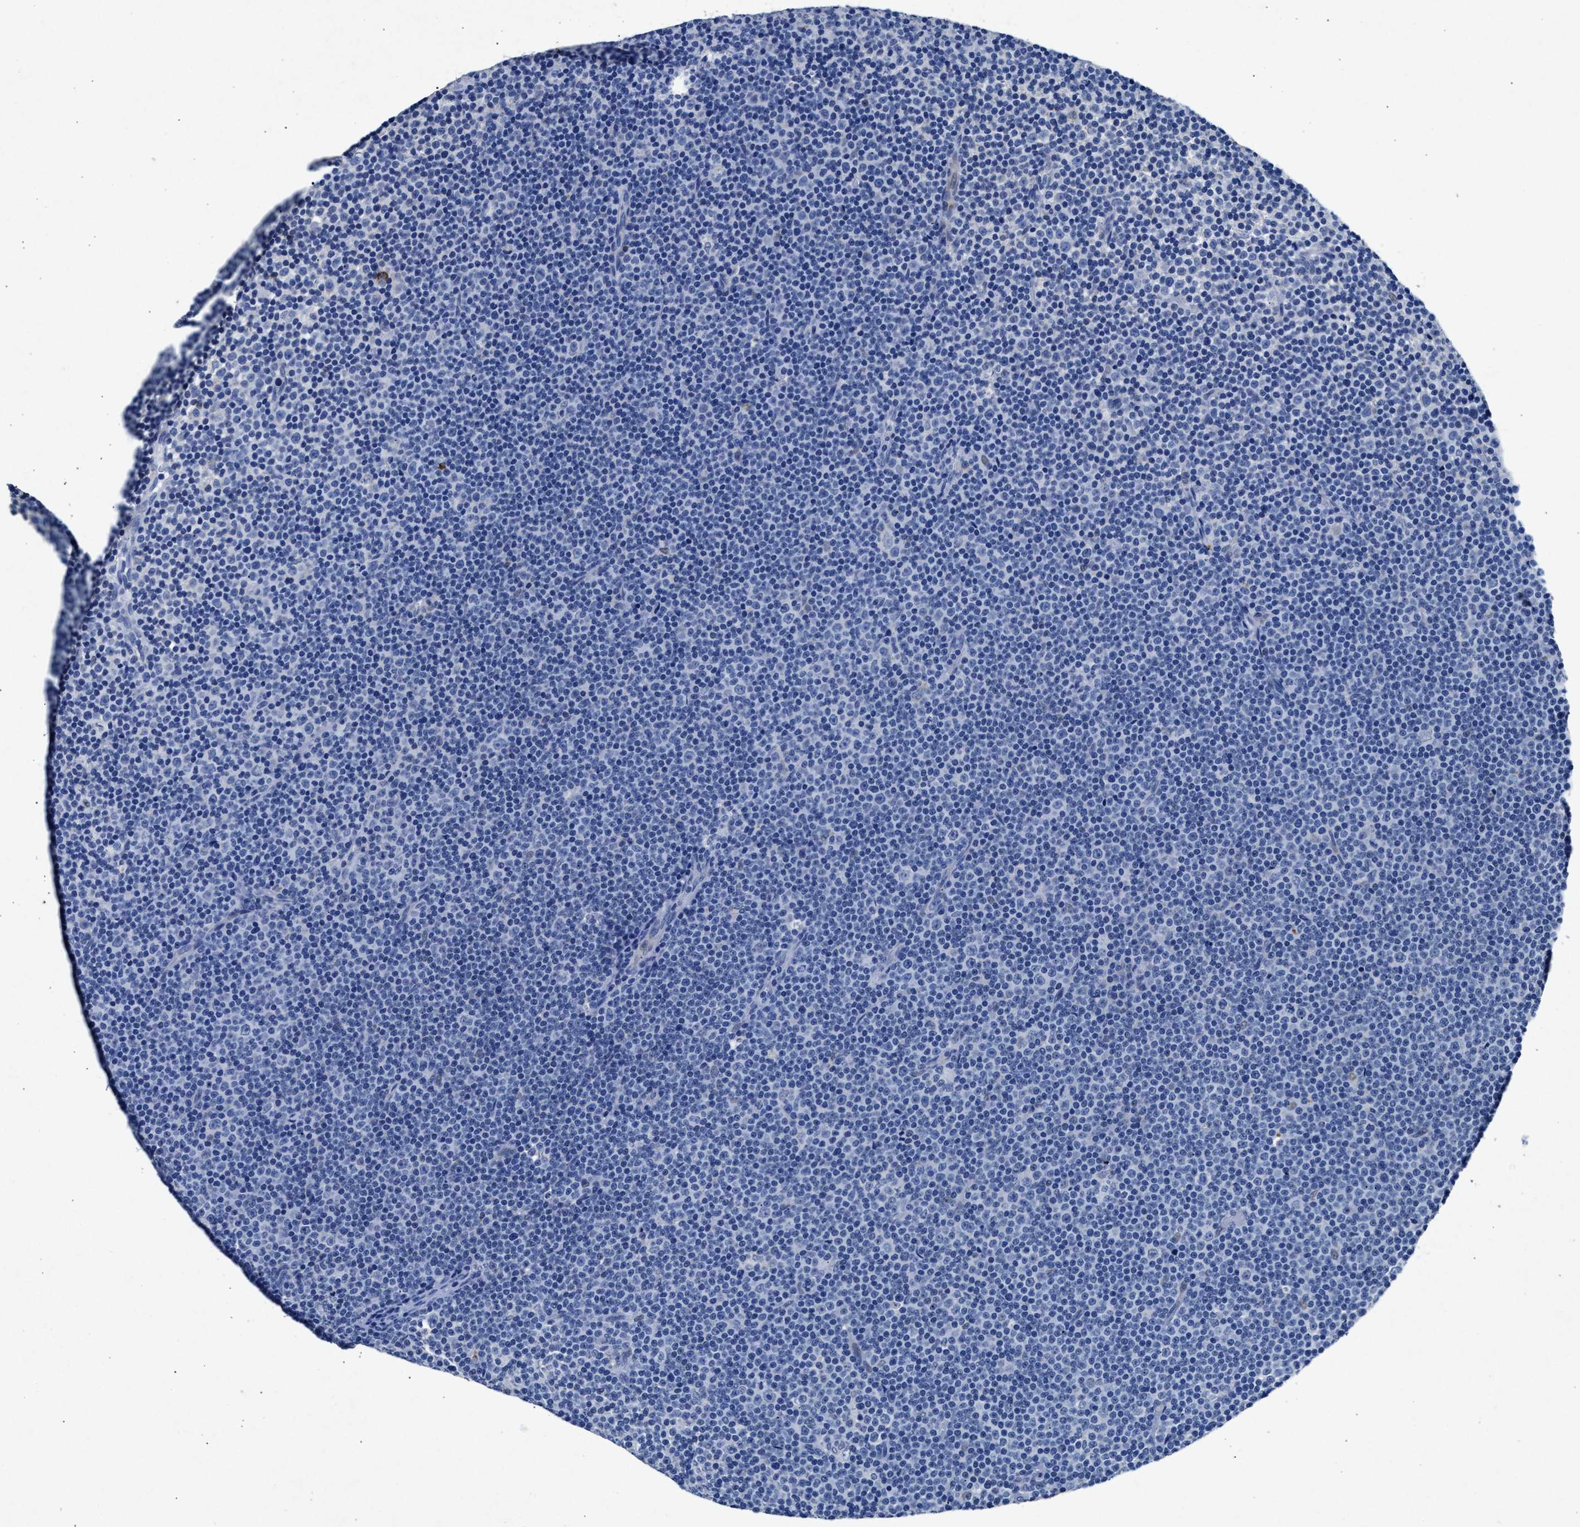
{"staining": {"intensity": "negative", "quantity": "none", "location": "none"}, "tissue": "lymphoma", "cell_type": "Tumor cells", "image_type": "cancer", "snomed": [{"axis": "morphology", "description": "Malignant lymphoma, non-Hodgkin's type, Low grade"}, {"axis": "topography", "description": "Lymph node"}], "caption": "A micrograph of human low-grade malignant lymphoma, non-Hodgkin's type is negative for staining in tumor cells.", "gene": "MAP6", "patient": {"sex": "female", "age": 67}}